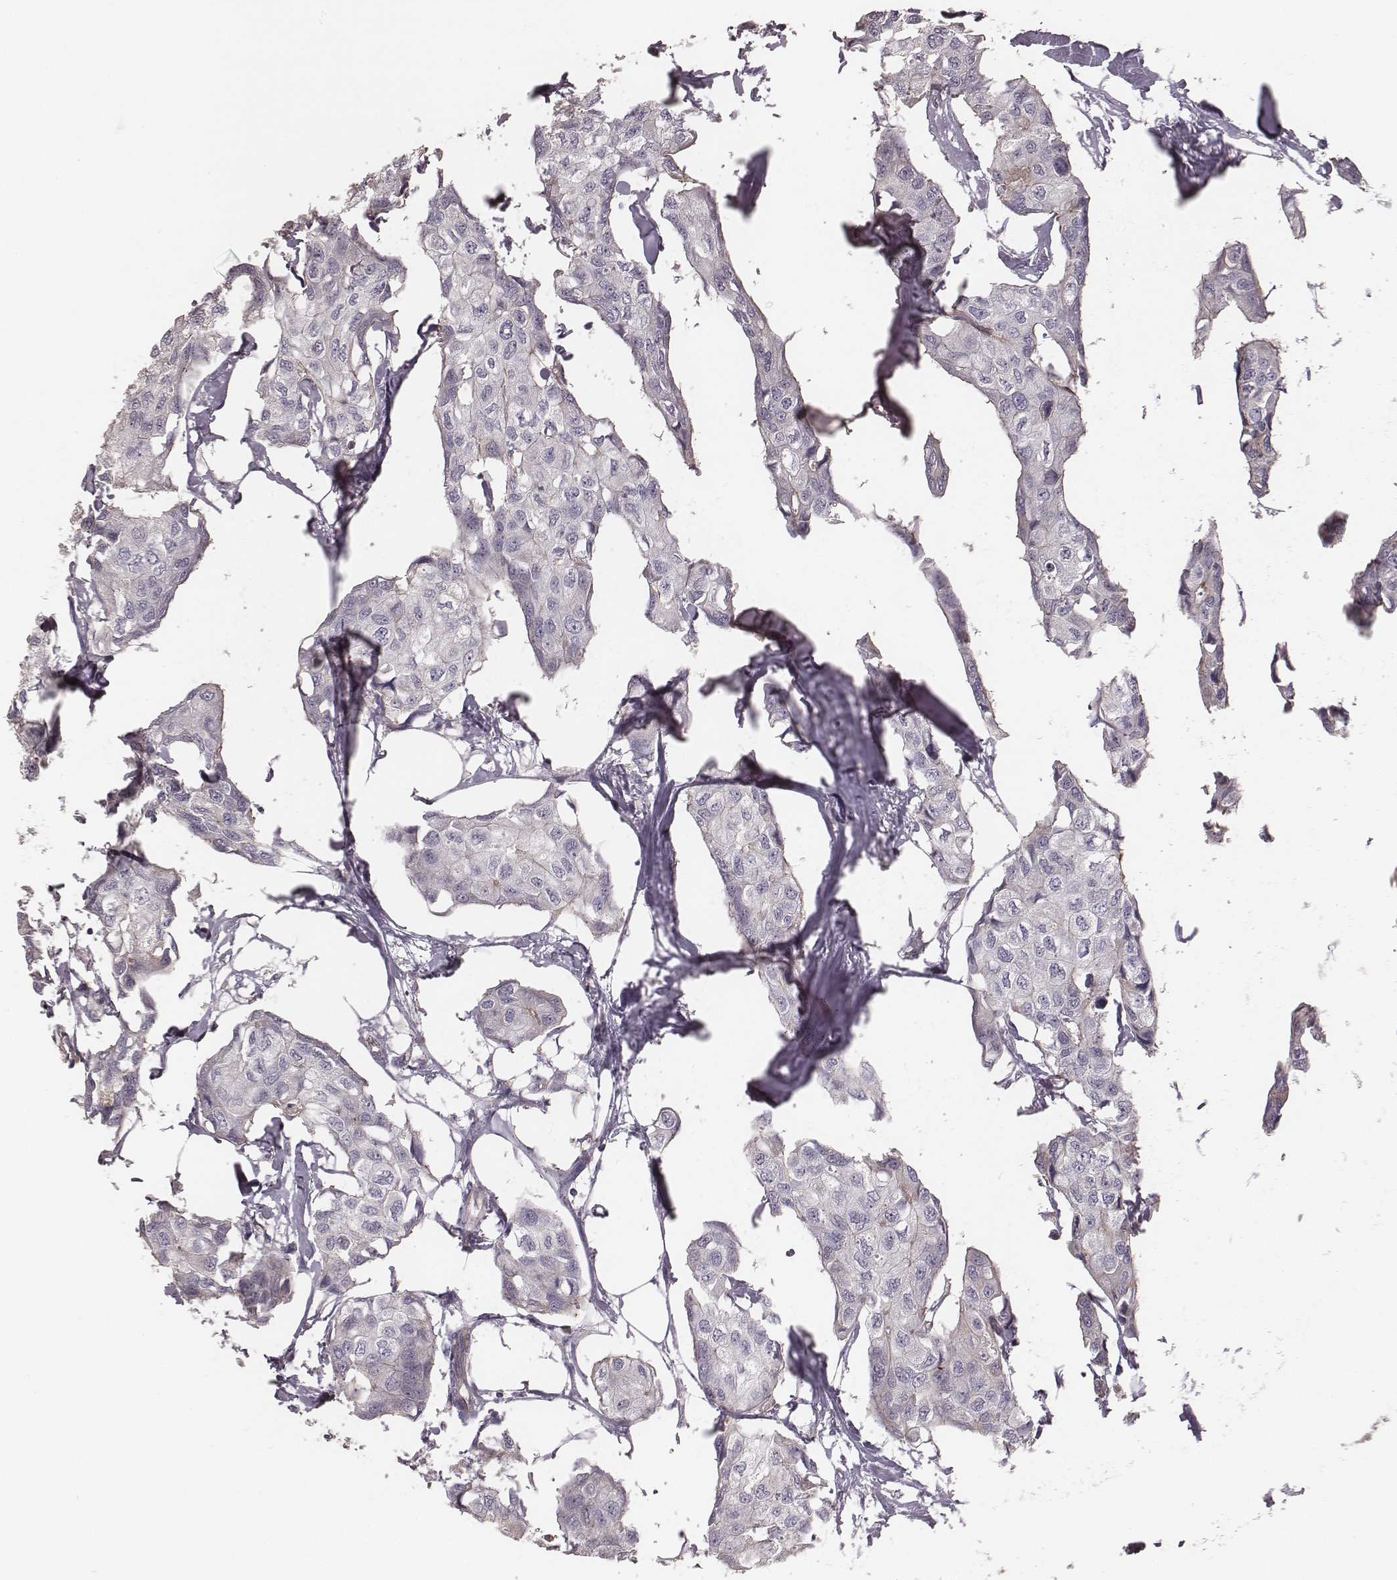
{"staining": {"intensity": "negative", "quantity": "none", "location": "none"}, "tissue": "breast cancer", "cell_type": "Tumor cells", "image_type": "cancer", "snomed": [{"axis": "morphology", "description": "Duct carcinoma"}, {"axis": "topography", "description": "Breast"}], "caption": "Immunohistochemical staining of human breast cancer exhibits no significant staining in tumor cells. Brightfield microscopy of immunohistochemistry (IHC) stained with DAB (3,3'-diaminobenzidine) (brown) and hematoxylin (blue), captured at high magnification.", "gene": "OTOGL", "patient": {"sex": "female", "age": 80}}